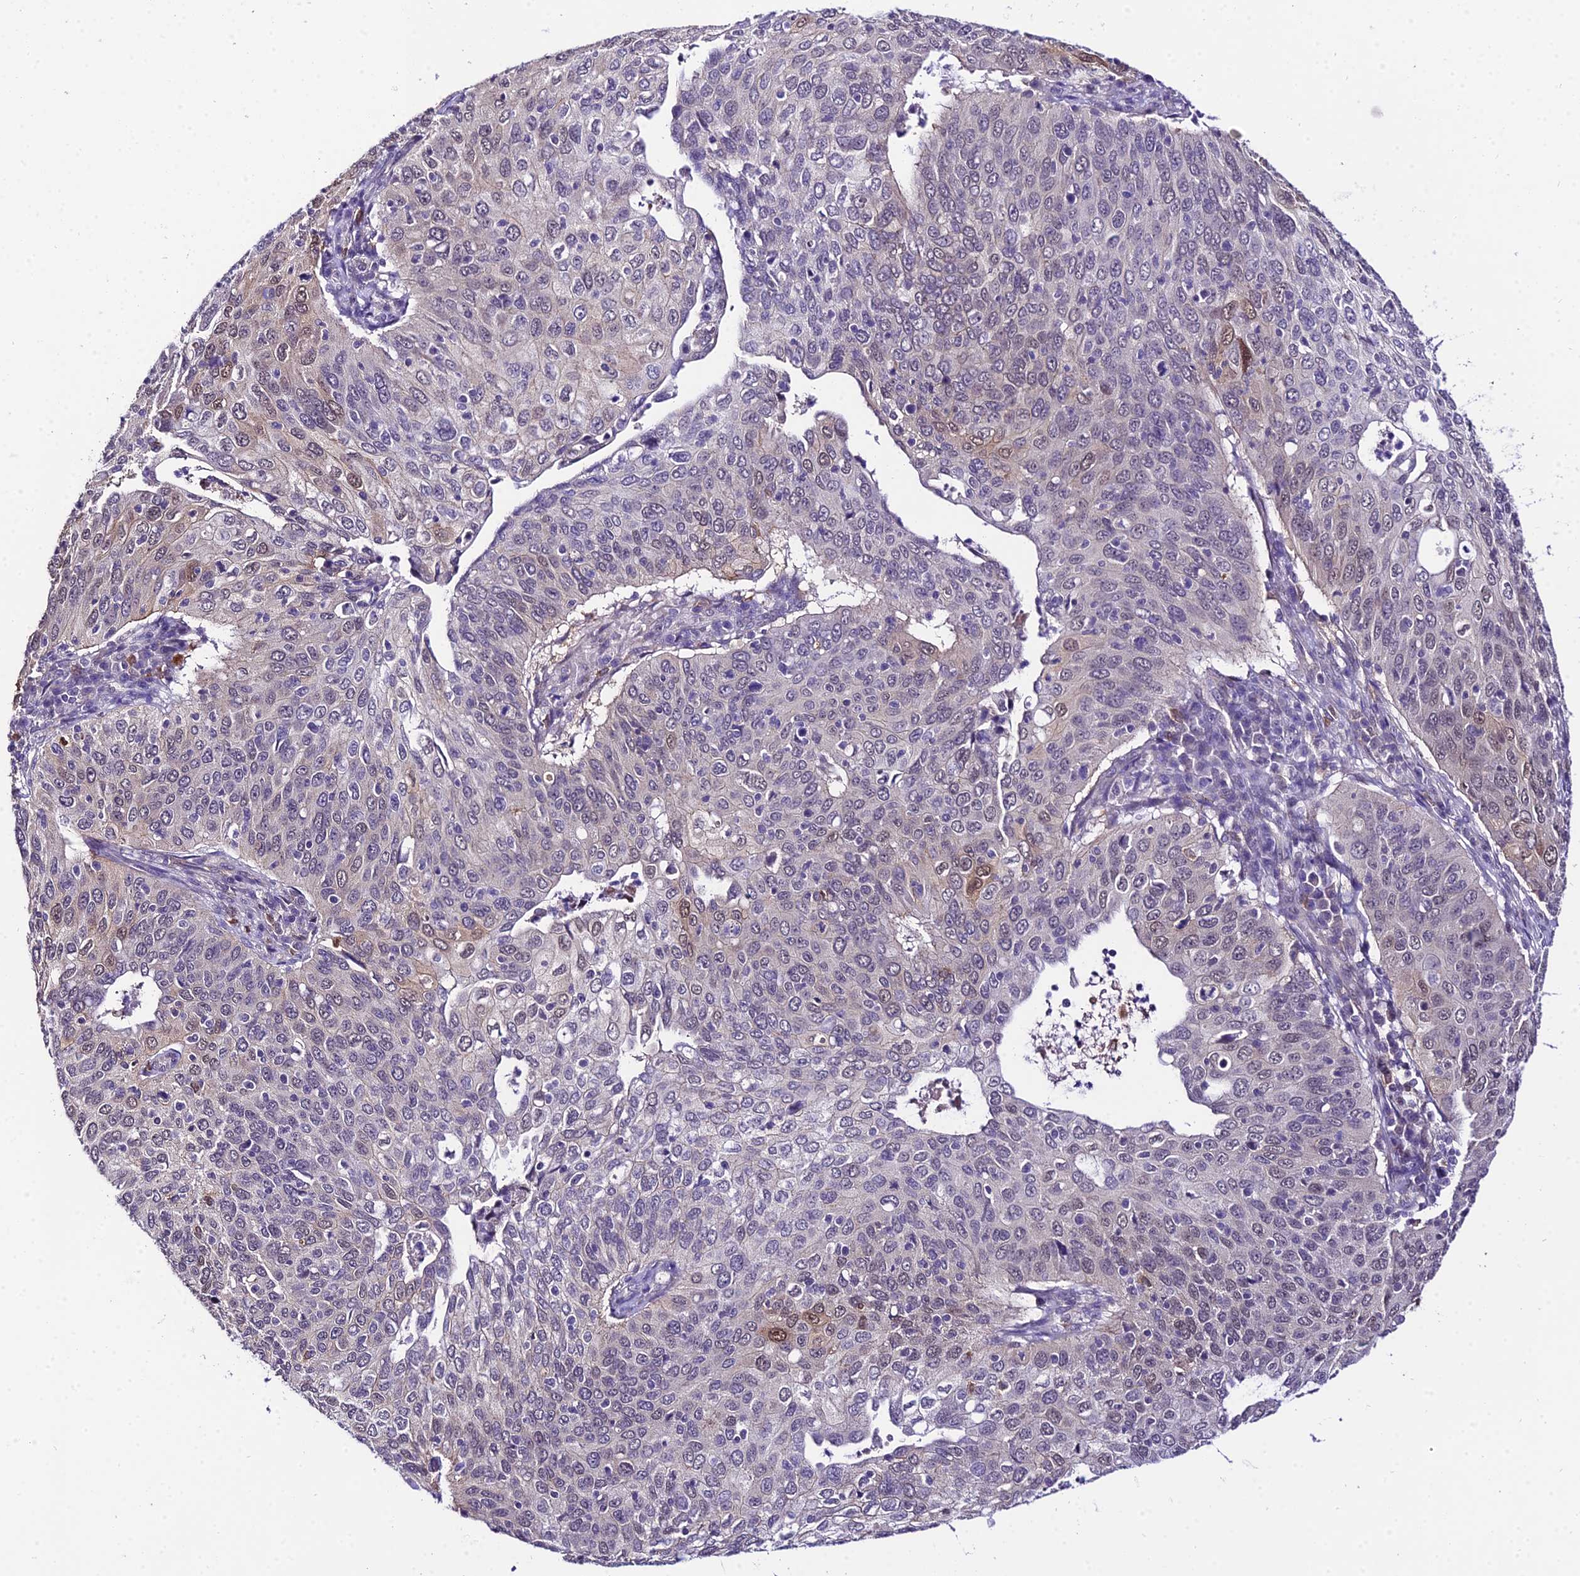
{"staining": {"intensity": "weak", "quantity": "<25%", "location": "cytoplasmic/membranous,nuclear"}, "tissue": "cervical cancer", "cell_type": "Tumor cells", "image_type": "cancer", "snomed": [{"axis": "morphology", "description": "Squamous cell carcinoma, NOS"}, {"axis": "topography", "description": "Cervix"}], "caption": "A high-resolution histopathology image shows IHC staining of cervical cancer (squamous cell carcinoma), which demonstrates no significant positivity in tumor cells. (DAB (3,3'-diaminobenzidine) immunohistochemistry, high magnification).", "gene": "POLR2I", "patient": {"sex": "female", "age": 36}}